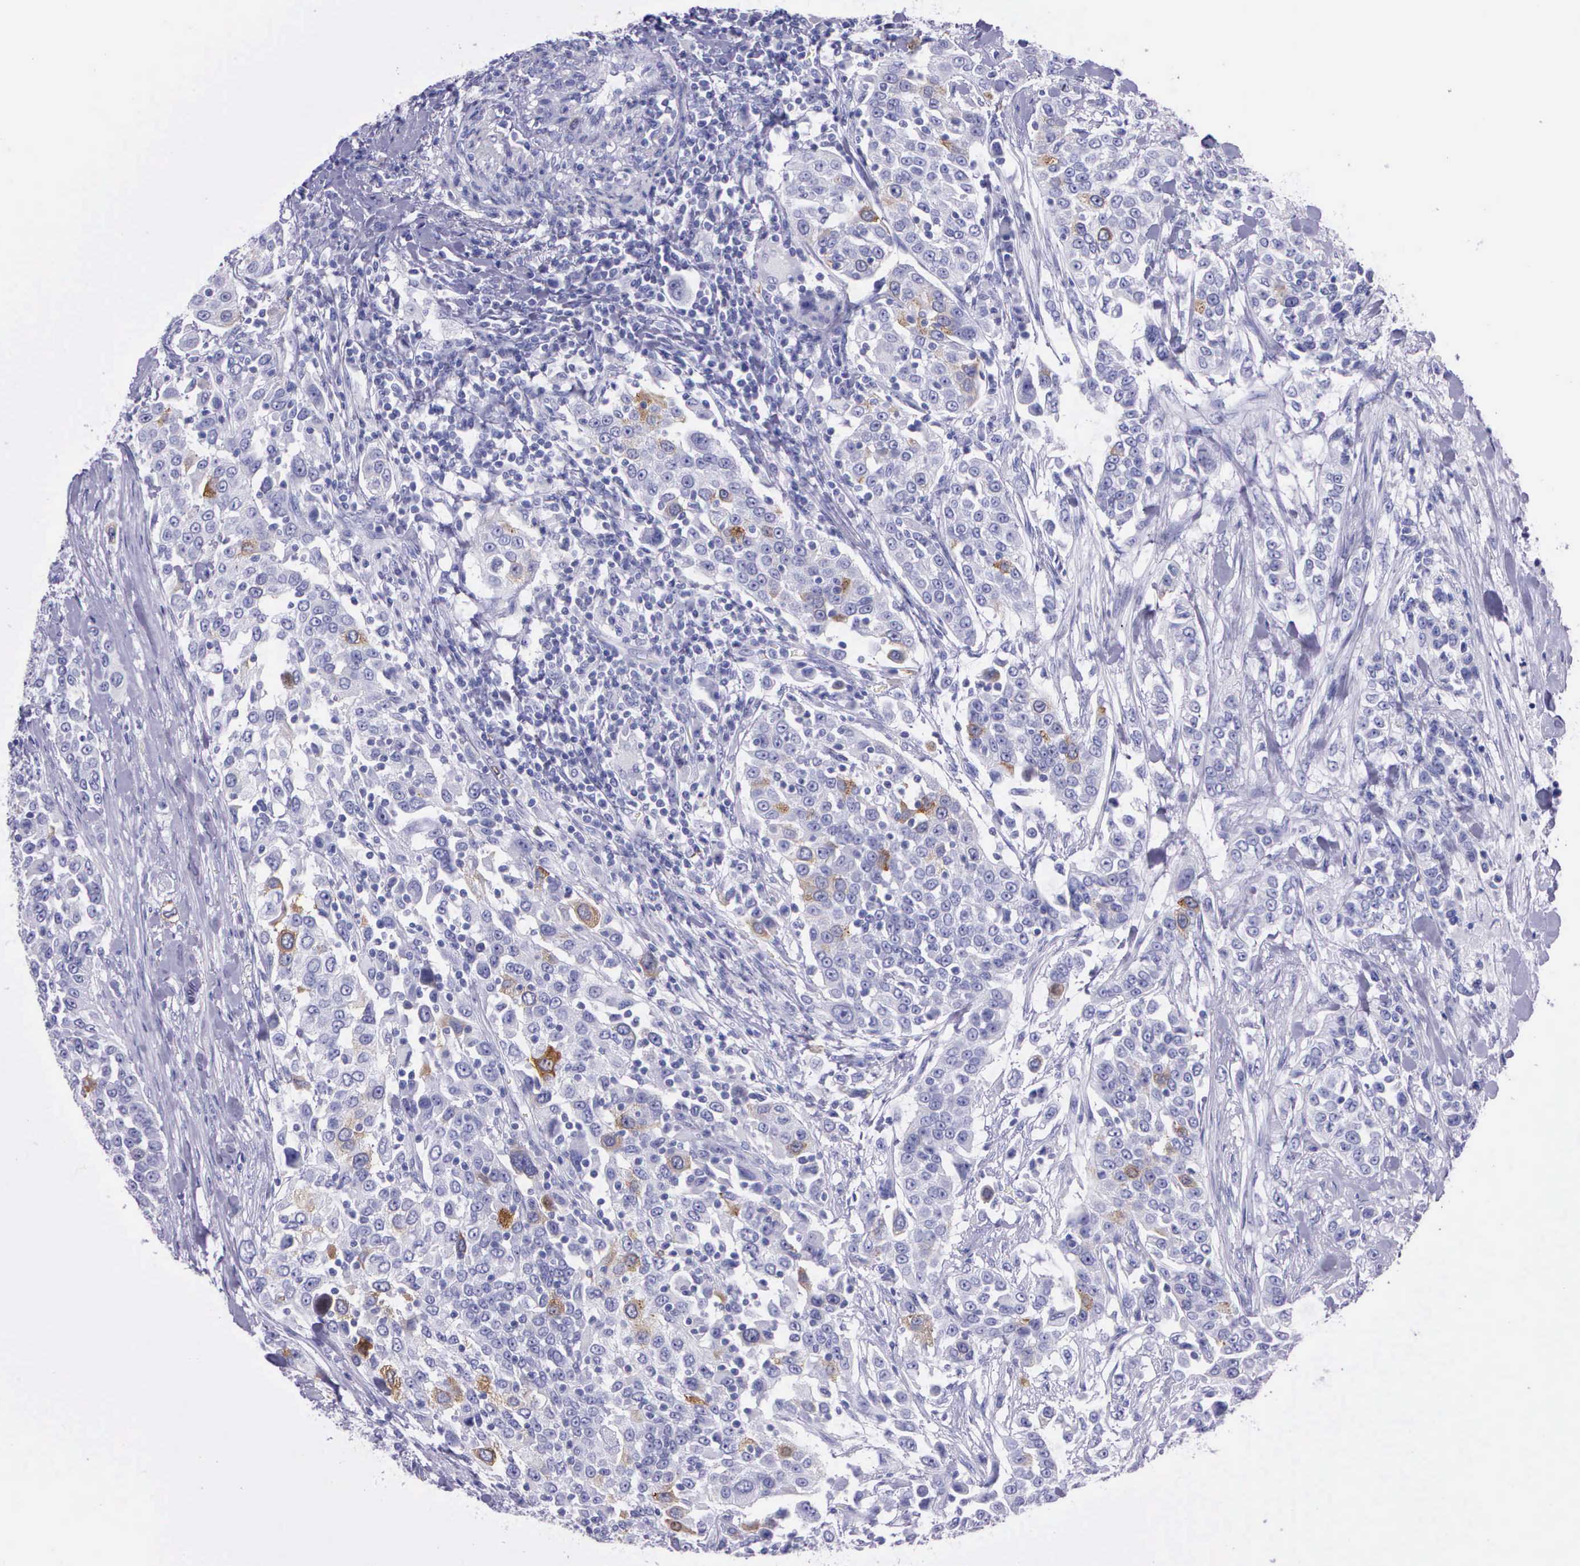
{"staining": {"intensity": "weak", "quantity": "<25%", "location": "cytoplasmic/membranous,nuclear"}, "tissue": "urothelial cancer", "cell_type": "Tumor cells", "image_type": "cancer", "snomed": [{"axis": "morphology", "description": "Urothelial carcinoma, High grade"}, {"axis": "topography", "description": "Urinary bladder"}], "caption": "Immunohistochemistry (IHC) histopathology image of neoplastic tissue: human urothelial cancer stained with DAB (3,3'-diaminobenzidine) shows no significant protein positivity in tumor cells.", "gene": "CCNB1", "patient": {"sex": "female", "age": 80}}